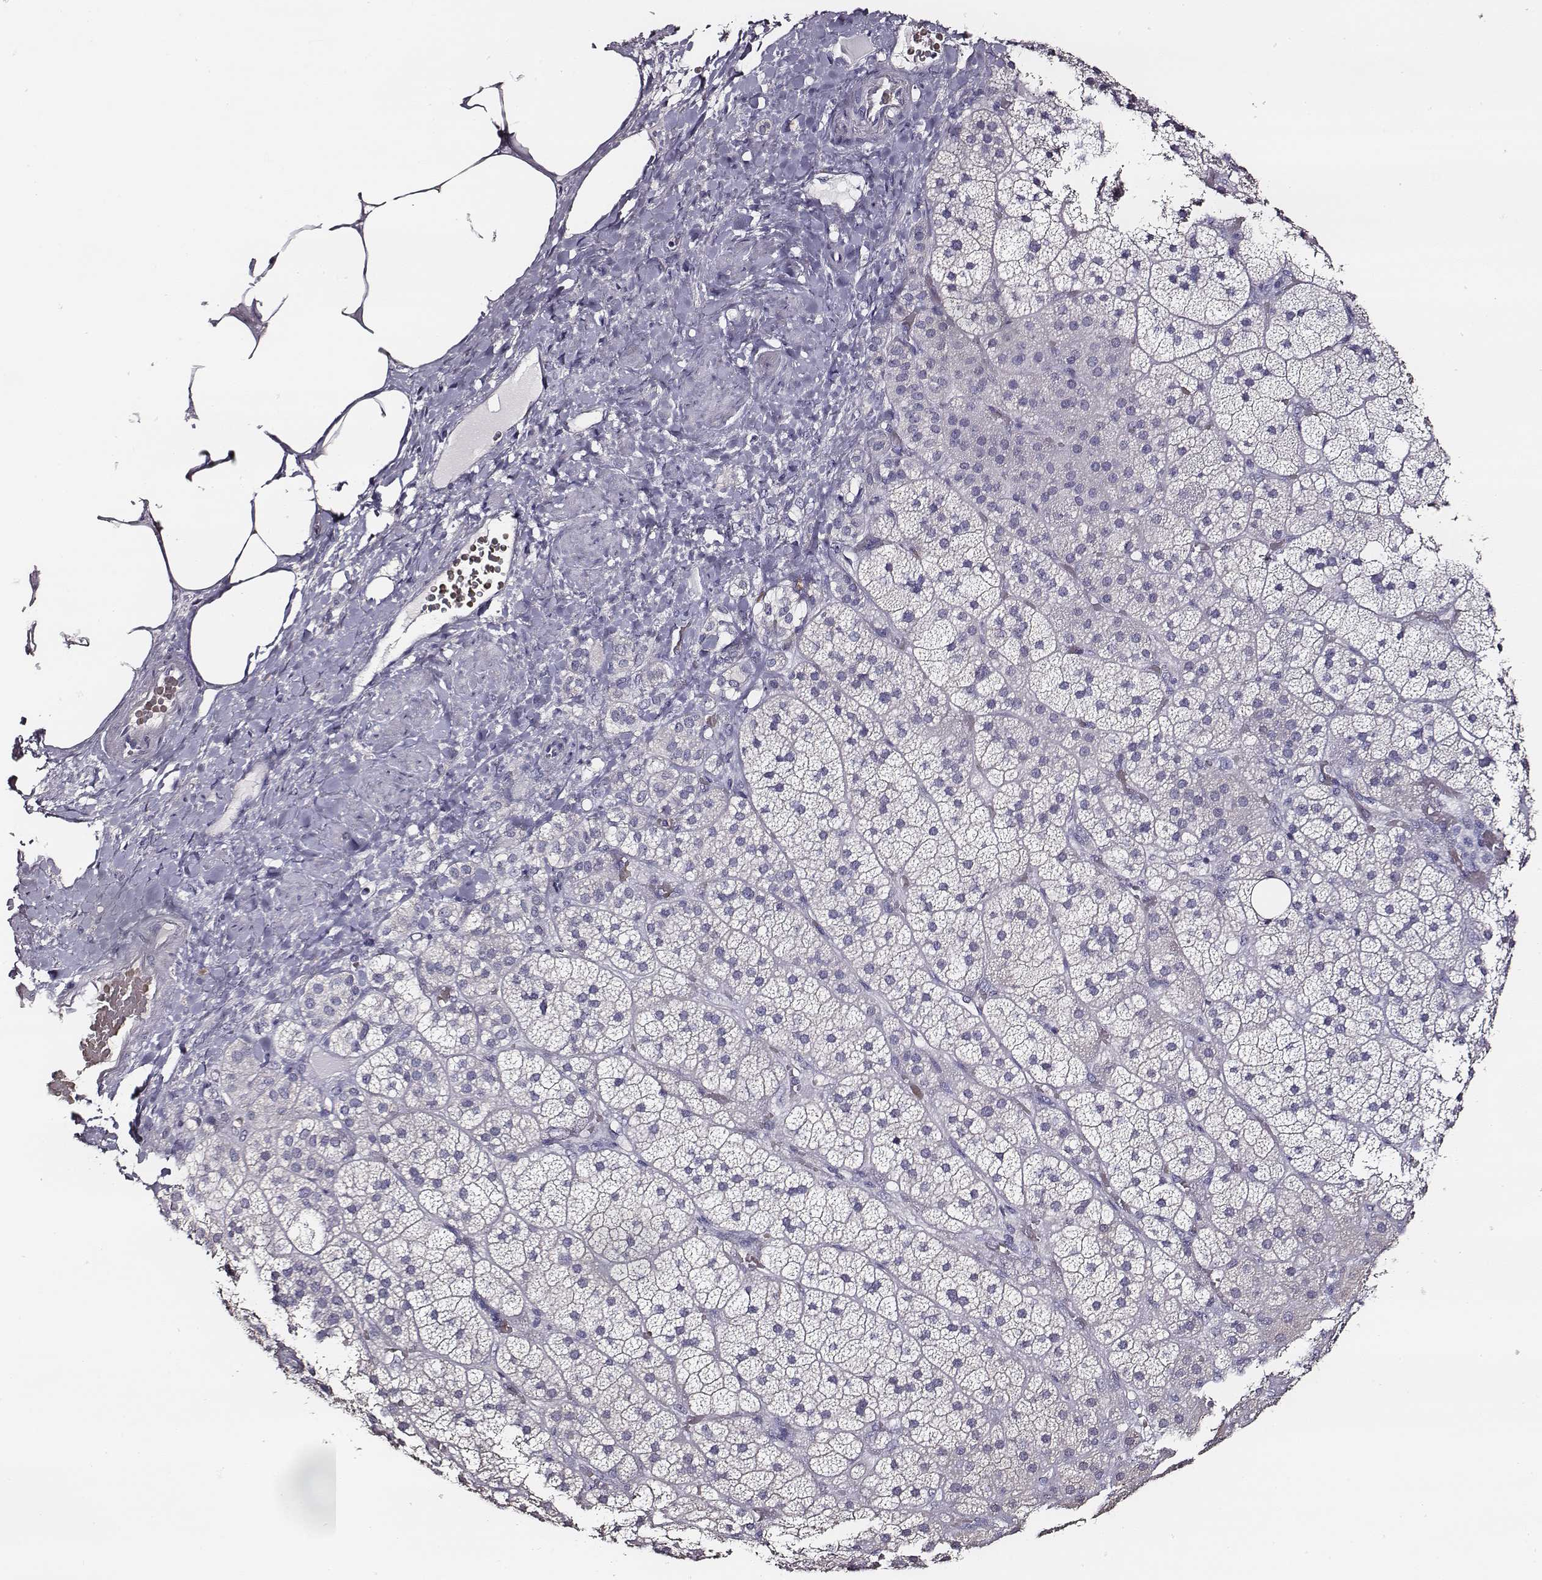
{"staining": {"intensity": "negative", "quantity": "none", "location": "none"}, "tissue": "adrenal gland", "cell_type": "Glandular cells", "image_type": "normal", "snomed": [{"axis": "morphology", "description": "Normal tissue, NOS"}, {"axis": "topography", "description": "Adrenal gland"}], "caption": "Unremarkable adrenal gland was stained to show a protein in brown. There is no significant staining in glandular cells.", "gene": "AADAT", "patient": {"sex": "male", "age": 57}}